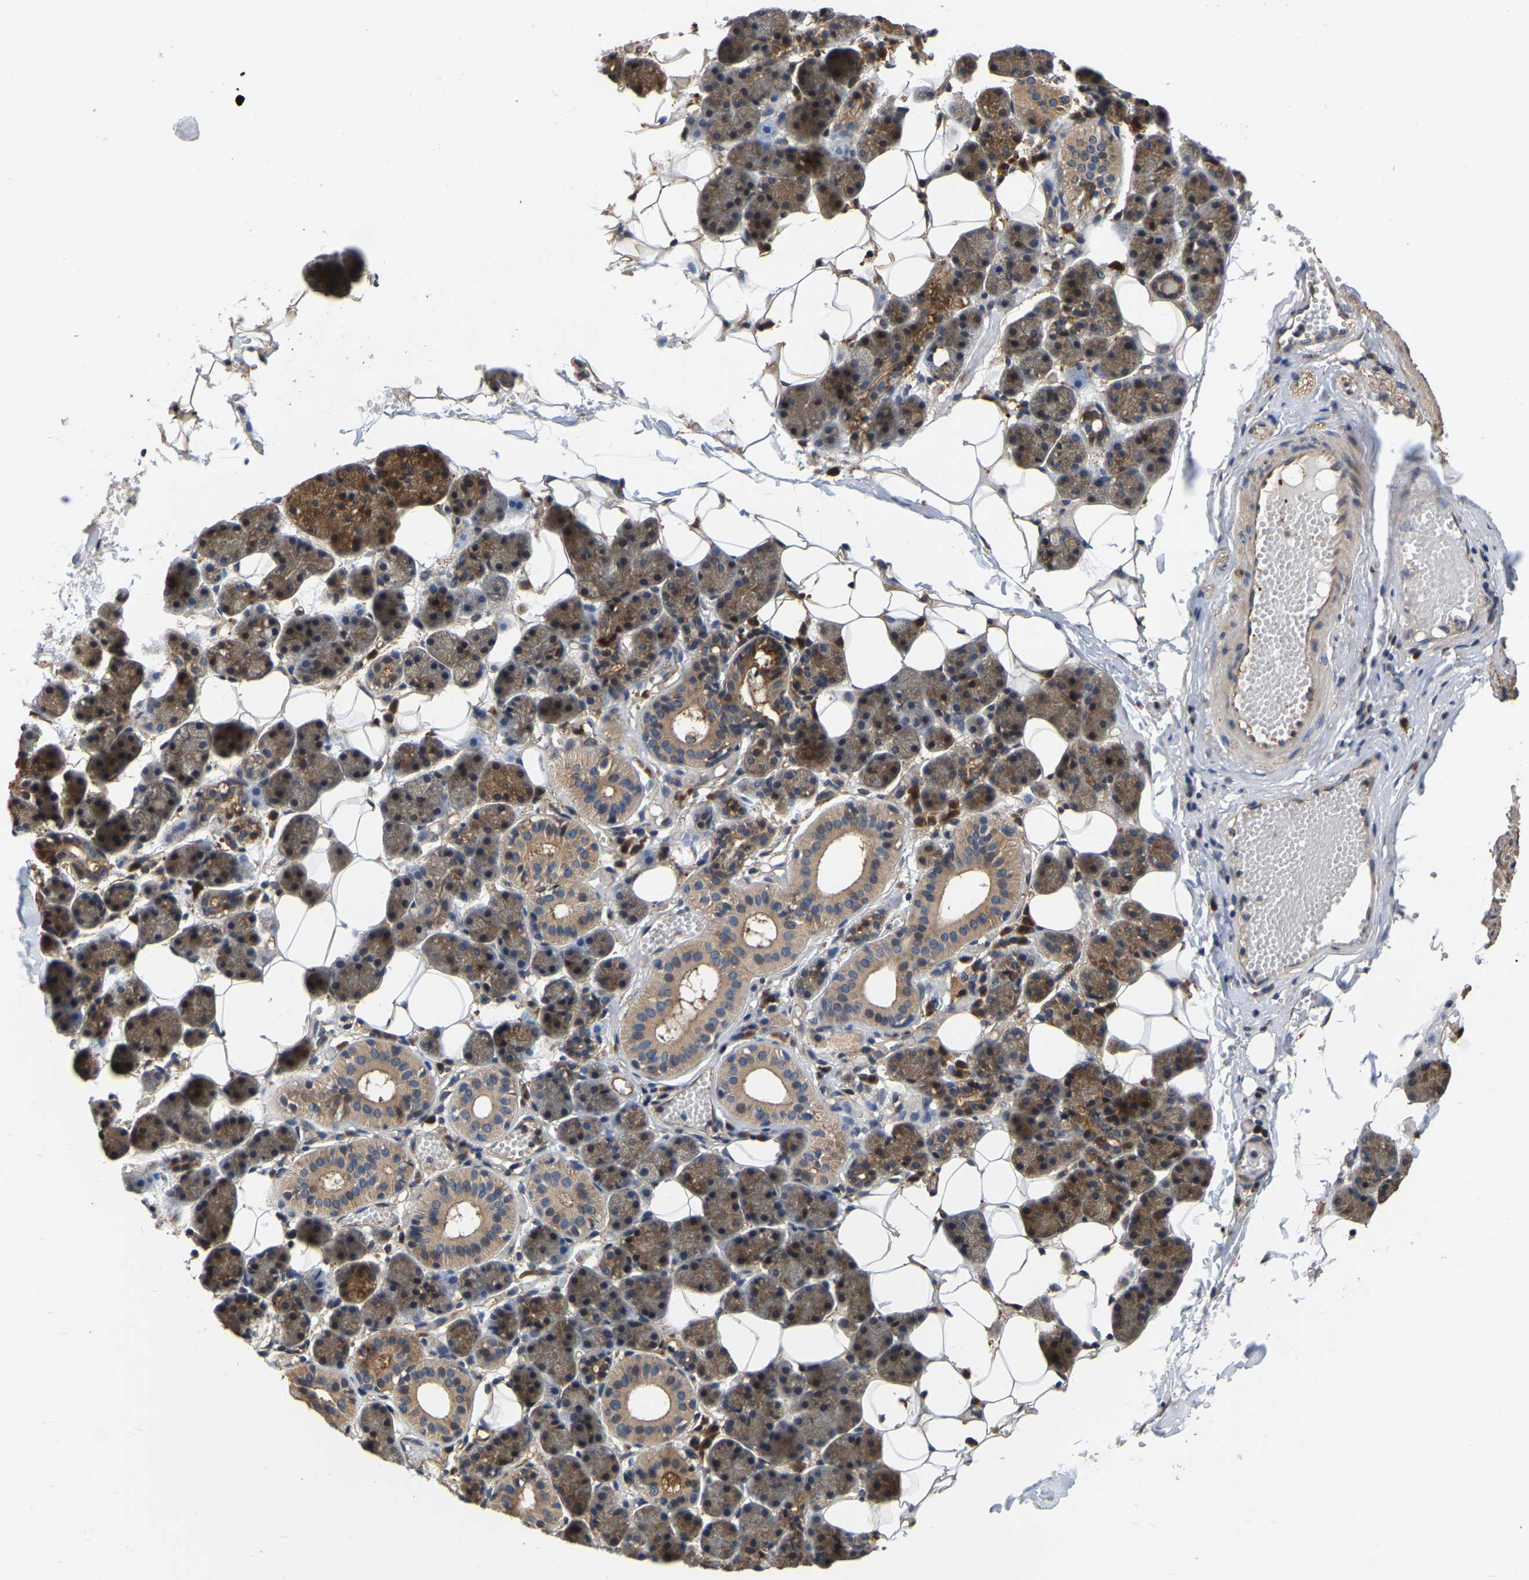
{"staining": {"intensity": "moderate", "quantity": ">75%", "location": "cytoplasmic/membranous"}, "tissue": "salivary gland", "cell_type": "Glandular cells", "image_type": "normal", "snomed": [{"axis": "morphology", "description": "Normal tissue, NOS"}, {"axis": "topography", "description": "Salivary gland"}], "caption": "Salivary gland stained with a brown dye reveals moderate cytoplasmic/membranous positive expression in about >75% of glandular cells.", "gene": "GARS1", "patient": {"sex": "female", "age": 33}}